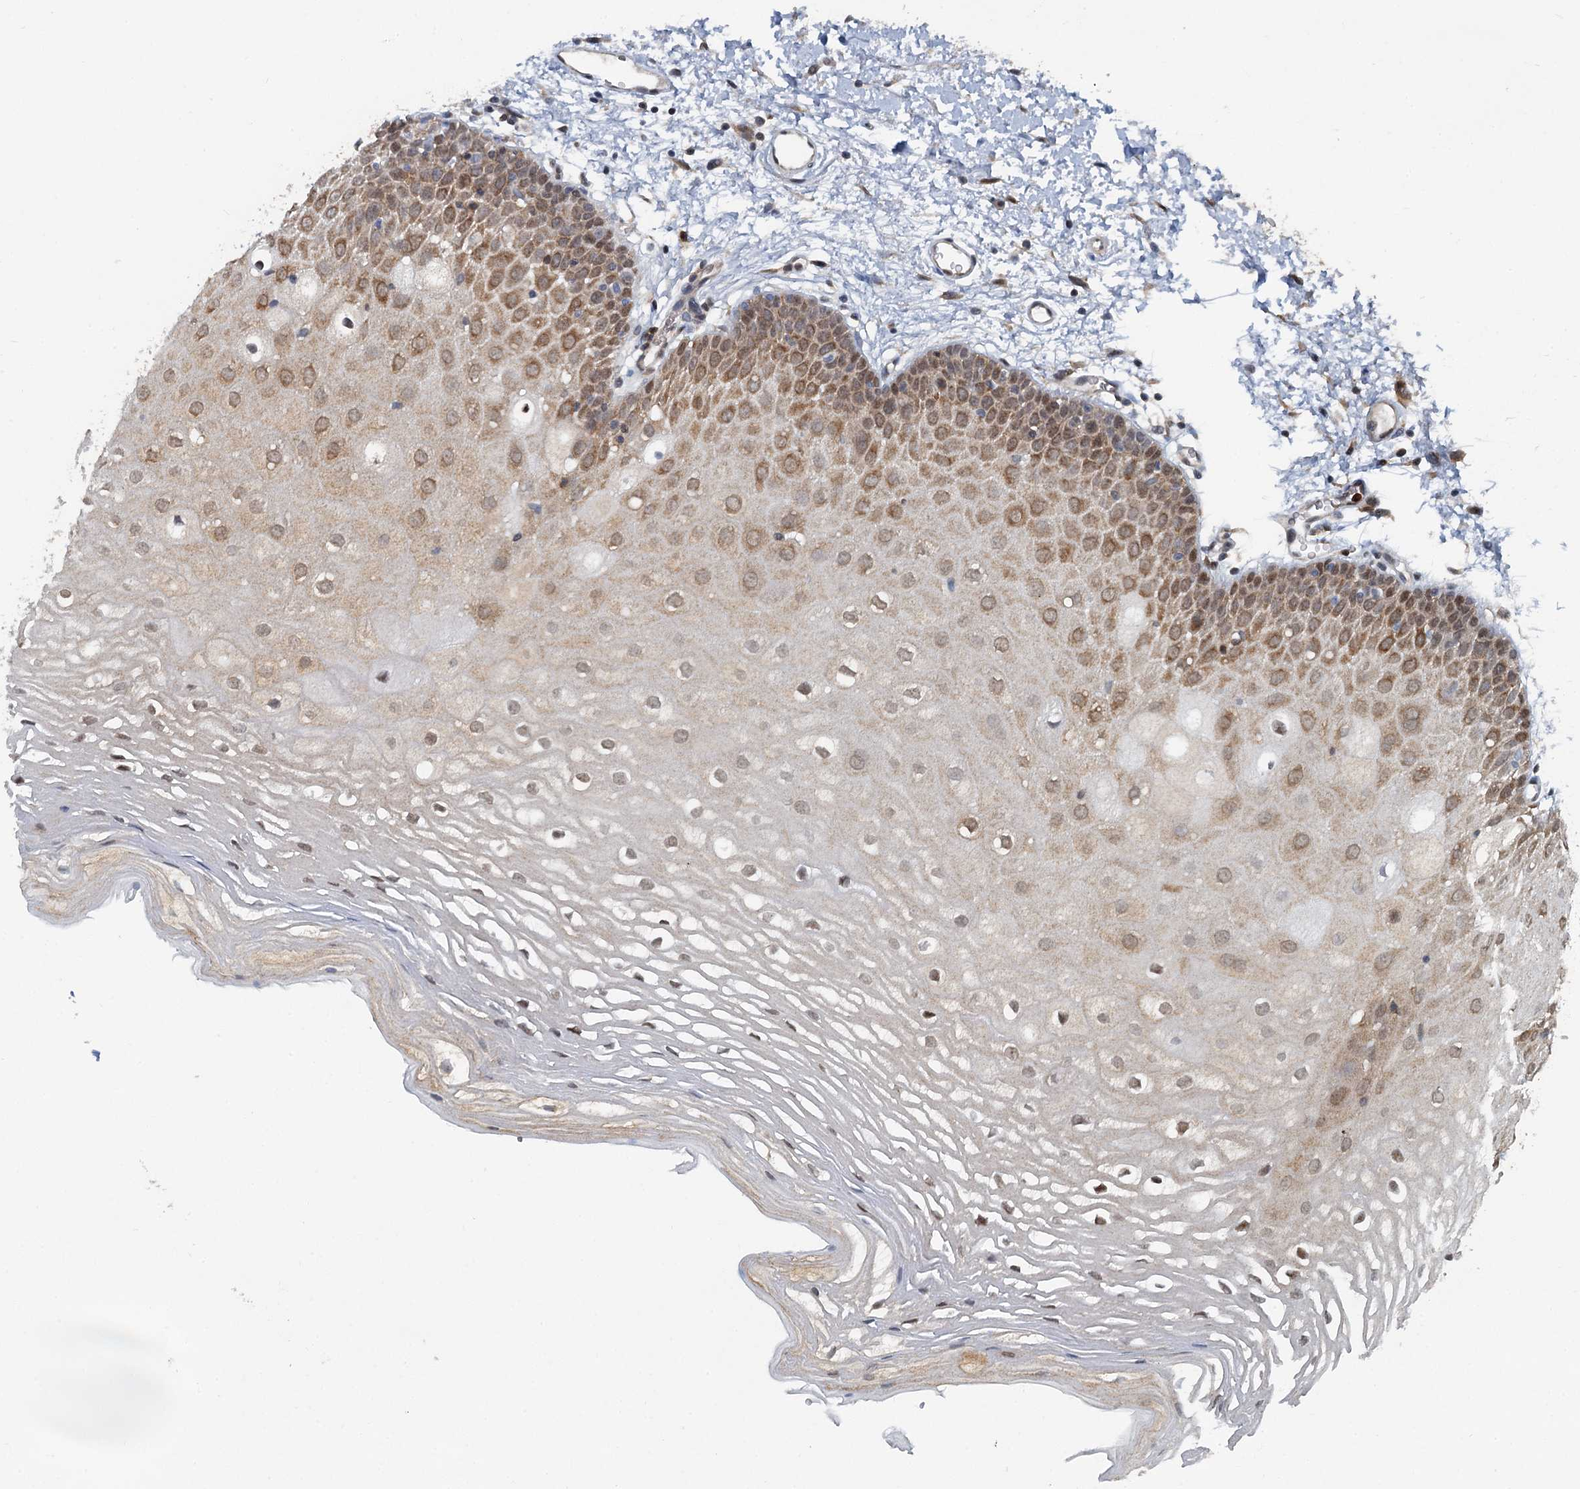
{"staining": {"intensity": "moderate", "quantity": "25%-75%", "location": "cytoplasmic/membranous,nuclear"}, "tissue": "oral mucosa", "cell_type": "Squamous epithelial cells", "image_type": "normal", "snomed": [{"axis": "morphology", "description": "Normal tissue, NOS"}, {"axis": "topography", "description": "Oral tissue"}, {"axis": "topography", "description": "Tounge, NOS"}], "caption": "Immunohistochemical staining of normal oral mucosa displays 25%-75% levels of moderate cytoplasmic/membranous,nuclear protein staining in about 25%-75% of squamous epithelial cells. (DAB = brown stain, brightfield microscopy at high magnification).", "gene": "GPI", "patient": {"sex": "female", "age": 73}}